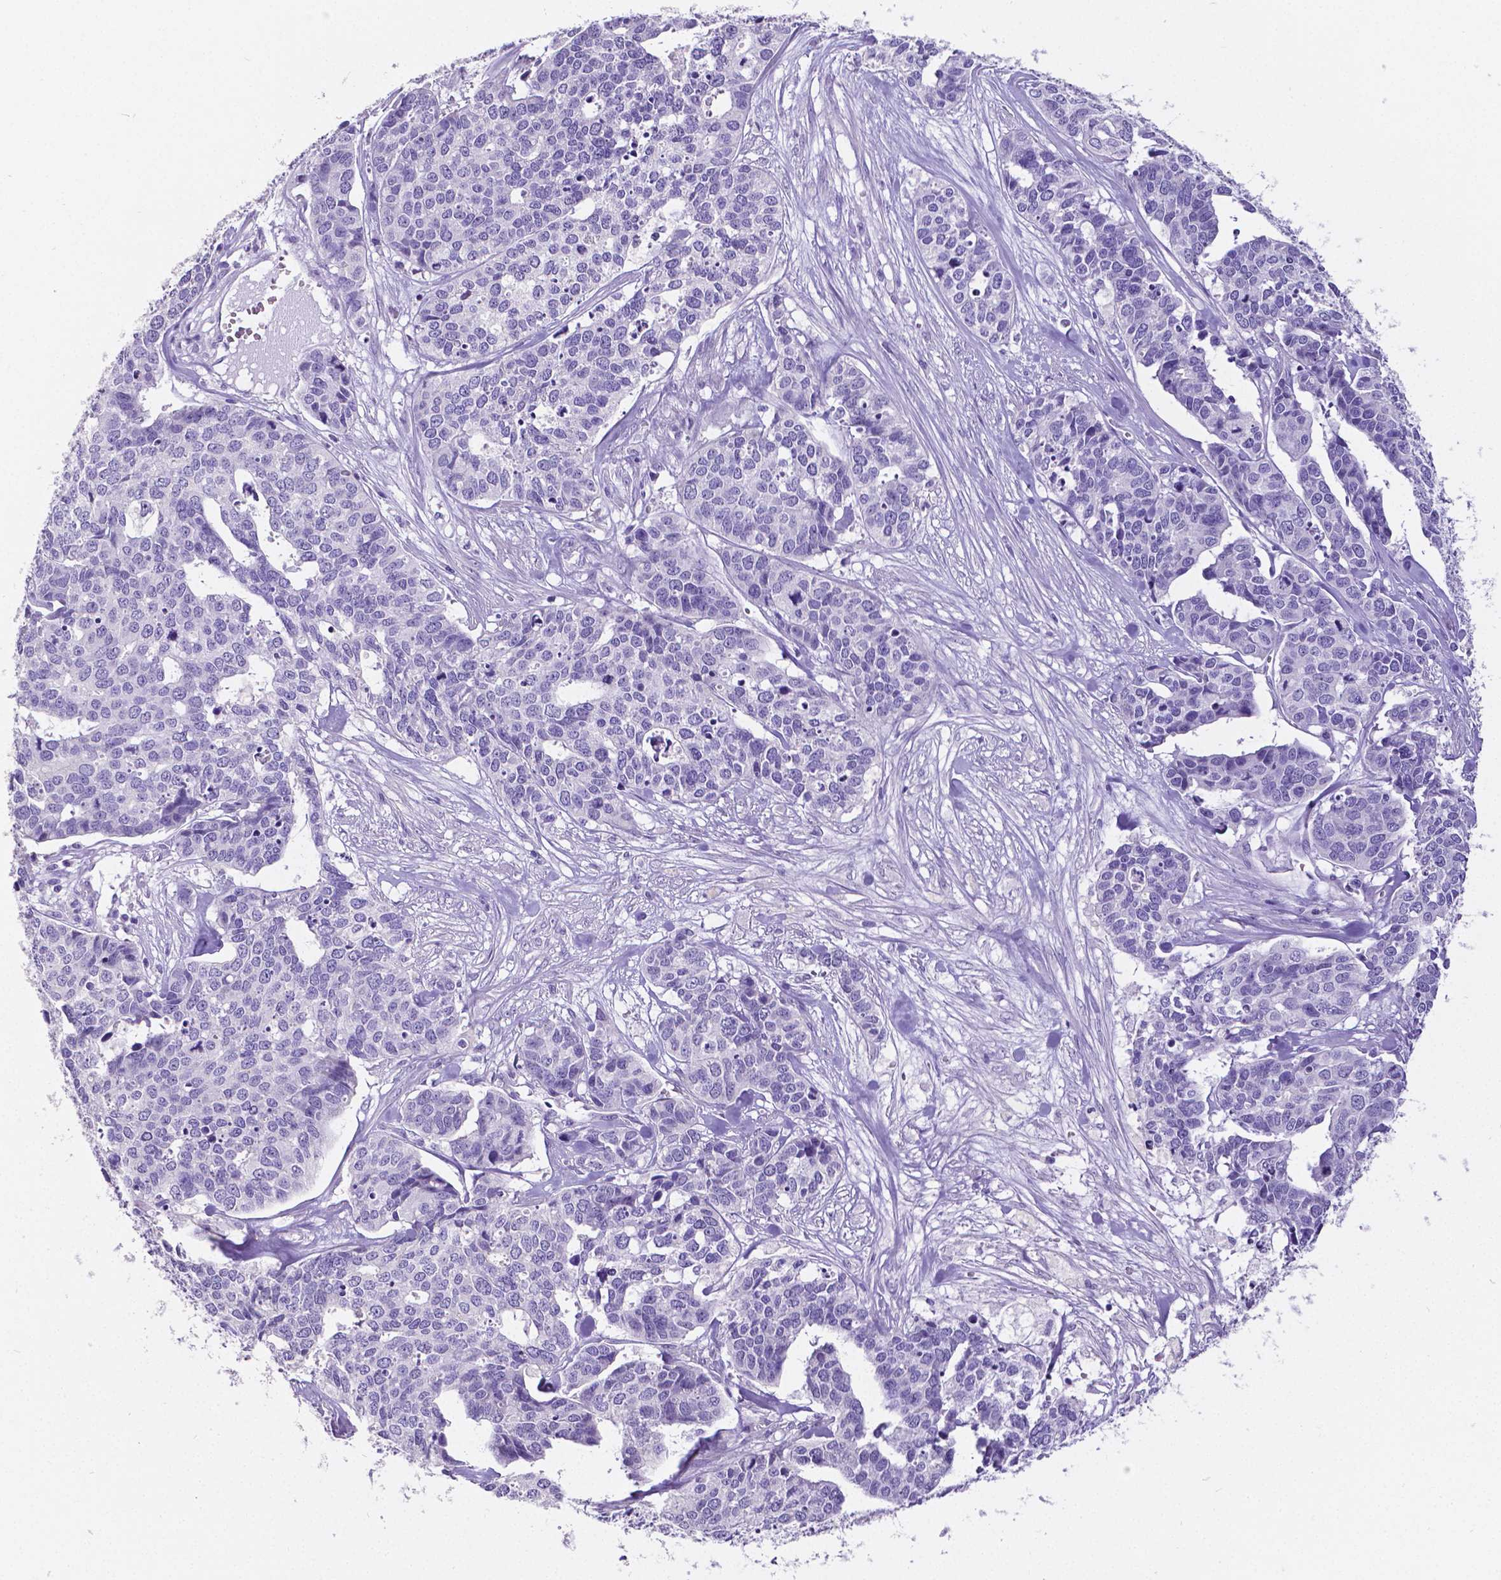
{"staining": {"intensity": "negative", "quantity": "none", "location": "none"}, "tissue": "ovarian cancer", "cell_type": "Tumor cells", "image_type": "cancer", "snomed": [{"axis": "morphology", "description": "Carcinoma, endometroid"}, {"axis": "topography", "description": "Ovary"}], "caption": "Tumor cells show no significant protein staining in ovarian cancer (endometroid carcinoma).", "gene": "SATB2", "patient": {"sex": "female", "age": 65}}